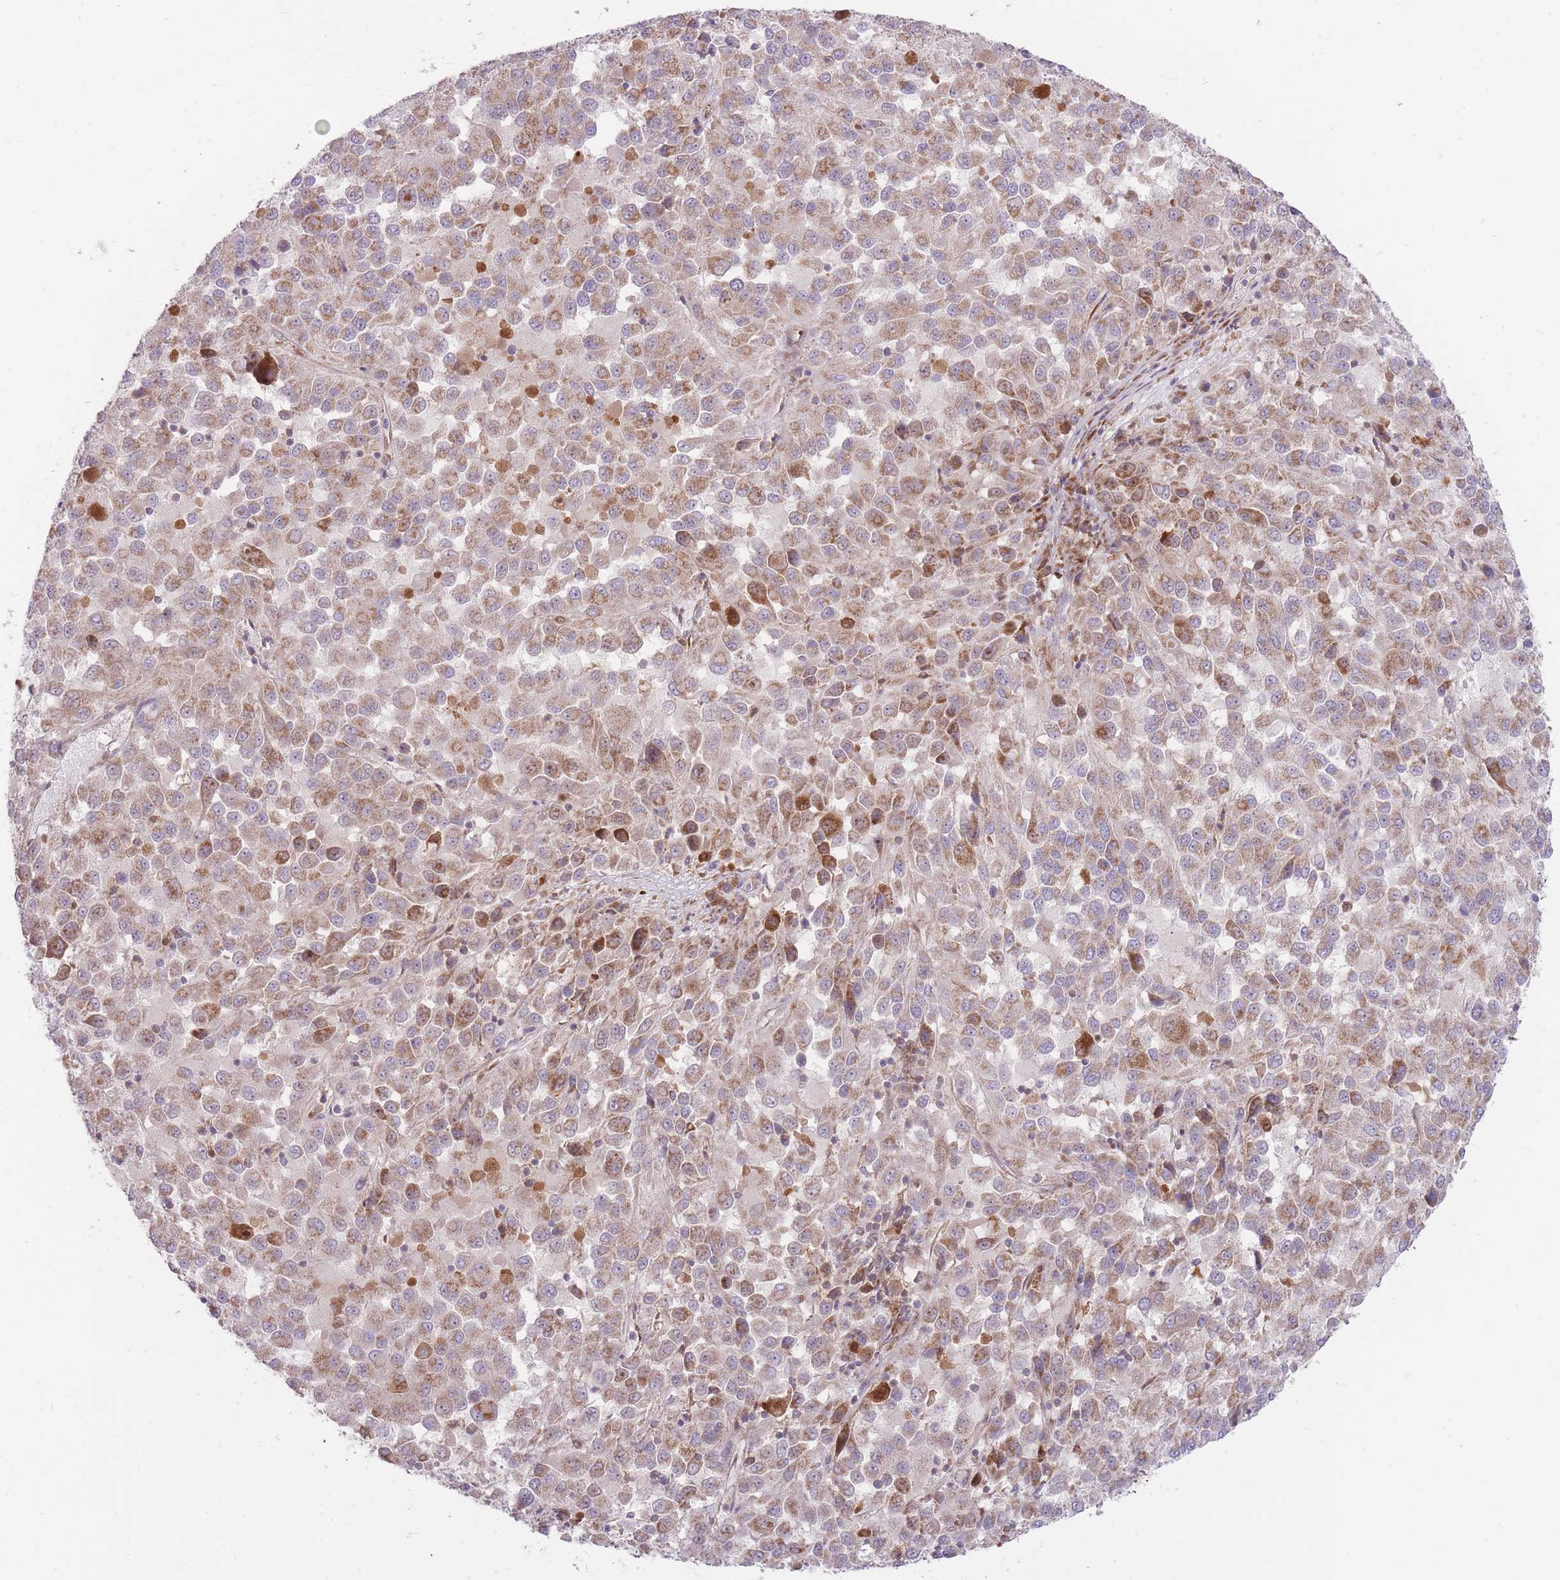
{"staining": {"intensity": "moderate", "quantity": ">75%", "location": "cytoplasmic/membranous"}, "tissue": "melanoma", "cell_type": "Tumor cells", "image_type": "cancer", "snomed": [{"axis": "morphology", "description": "Malignant melanoma, Metastatic site"}, {"axis": "topography", "description": "Lung"}], "caption": "Human malignant melanoma (metastatic site) stained with a brown dye exhibits moderate cytoplasmic/membranous positive positivity in approximately >75% of tumor cells.", "gene": "BOLA2B", "patient": {"sex": "male", "age": 64}}